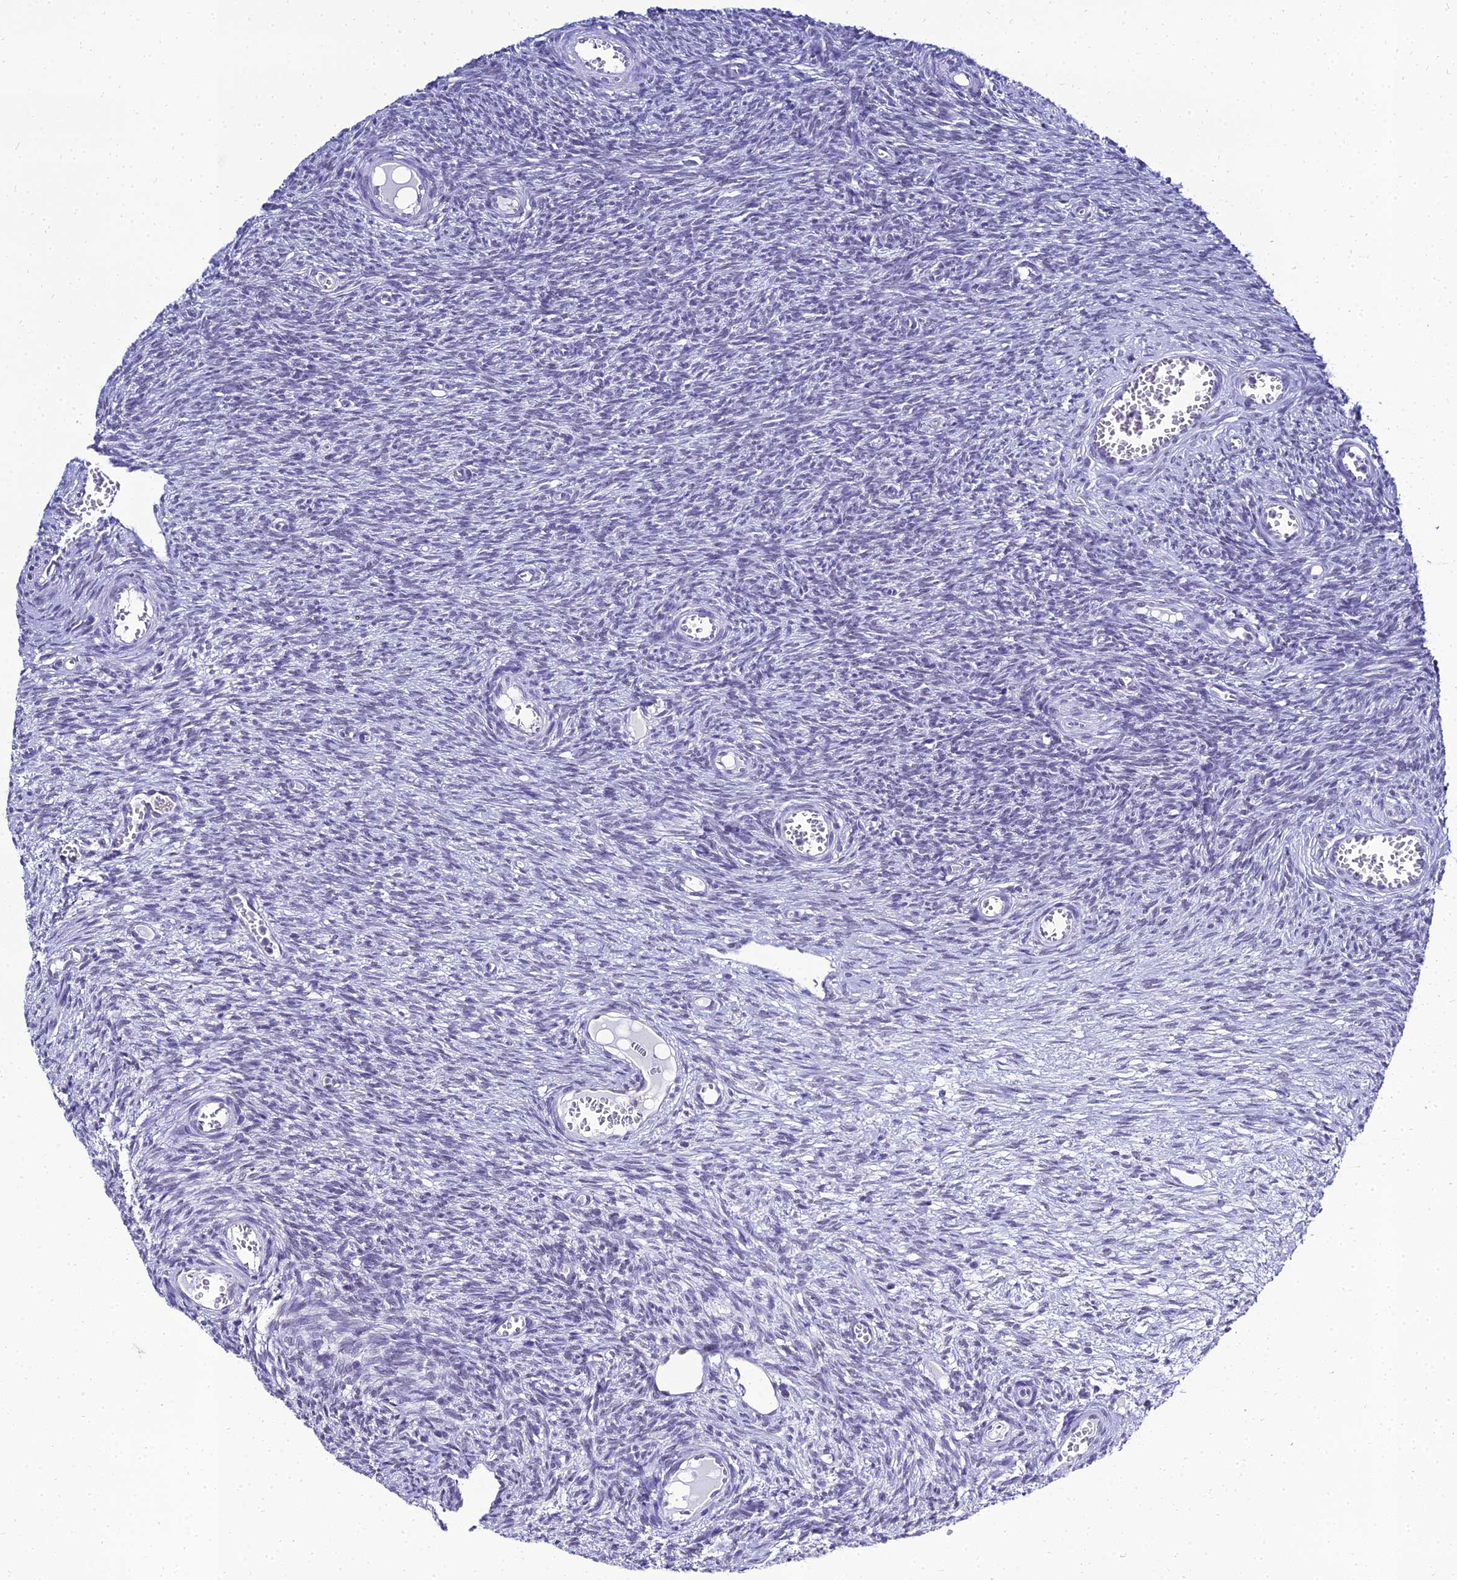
{"staining": {"intensity": "negative", "quantity": "none", "location": "none"}, "tissue": "ovary", "cell_type": "Ovarian stroma cells", "image_type": "normal", "snomed": [{"axis": "morphology", "description": "Normal tissue, NOS"}, {"axis": "topography", "description": "Ovary"}], "caption": "The immunohistochemistry photomicrograph has no significant staining in ovarian stroma cells of ovary.", "gene": "PPP4R2", "patient": {"sex": "female", "age": 44}}